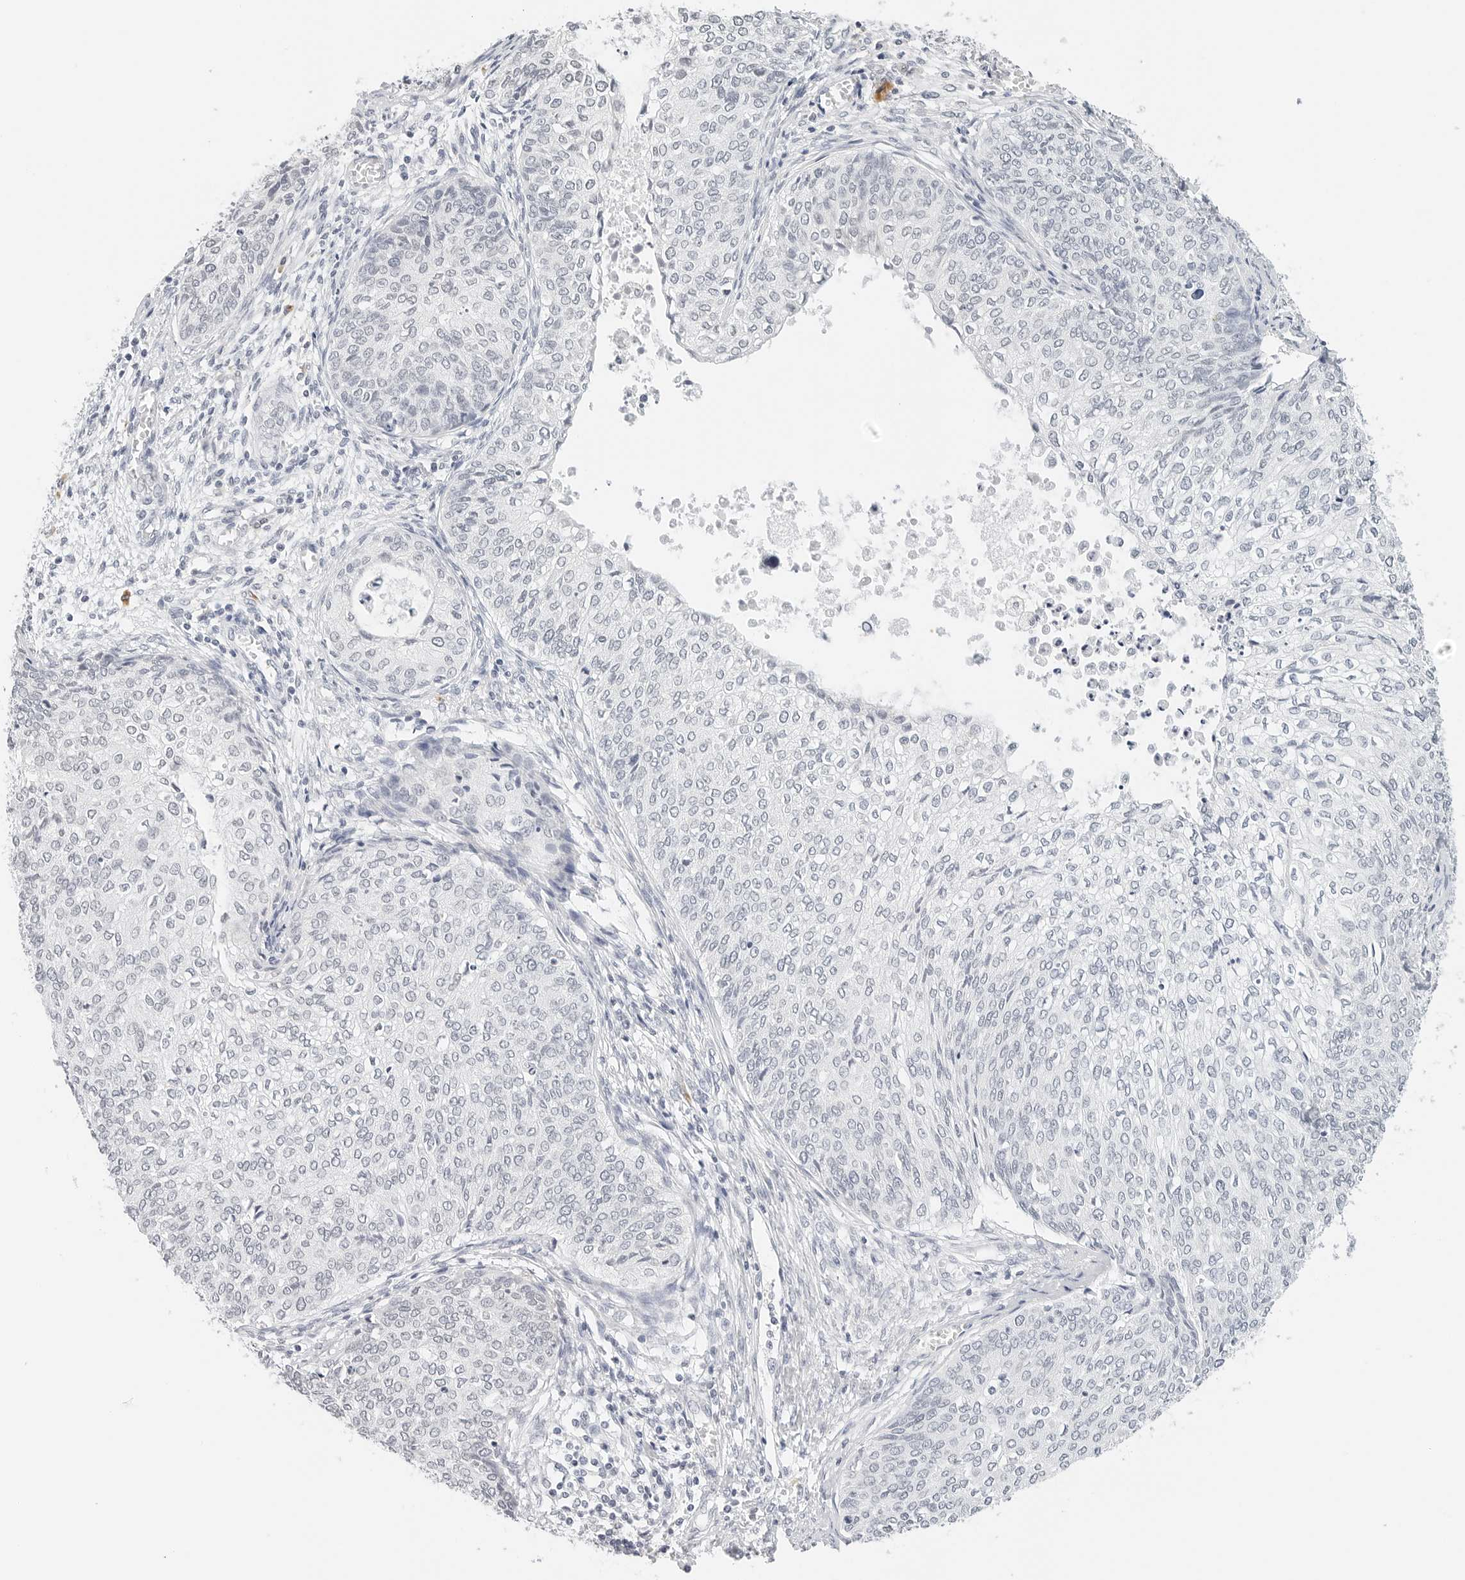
{"staining": {"intensity": "negative", "quantity": "none", "location": "none"}, "tissue": "cervical cancer", "cell_type": "Tumor cells", "image_type": "cancer", "snomed": [{"axis": "morphology", "description": "Squamous cell carcinoma, NOS"}, {"axis": "topography", "description": "Cervix"}], "caption": "Squamous cell carcinoma (cervical) was stained to show a protein in brown. There is no significant staining in tumor cells. The staining was performed using DAB (3,3'-diaminobenzidine) to visualize the protein expression in brown, while the nuclei were stained in blue with hematoxylin (Magnification: 20x).", "gene": "NEO1", "patient": {"sex": "female", "age": 37}}